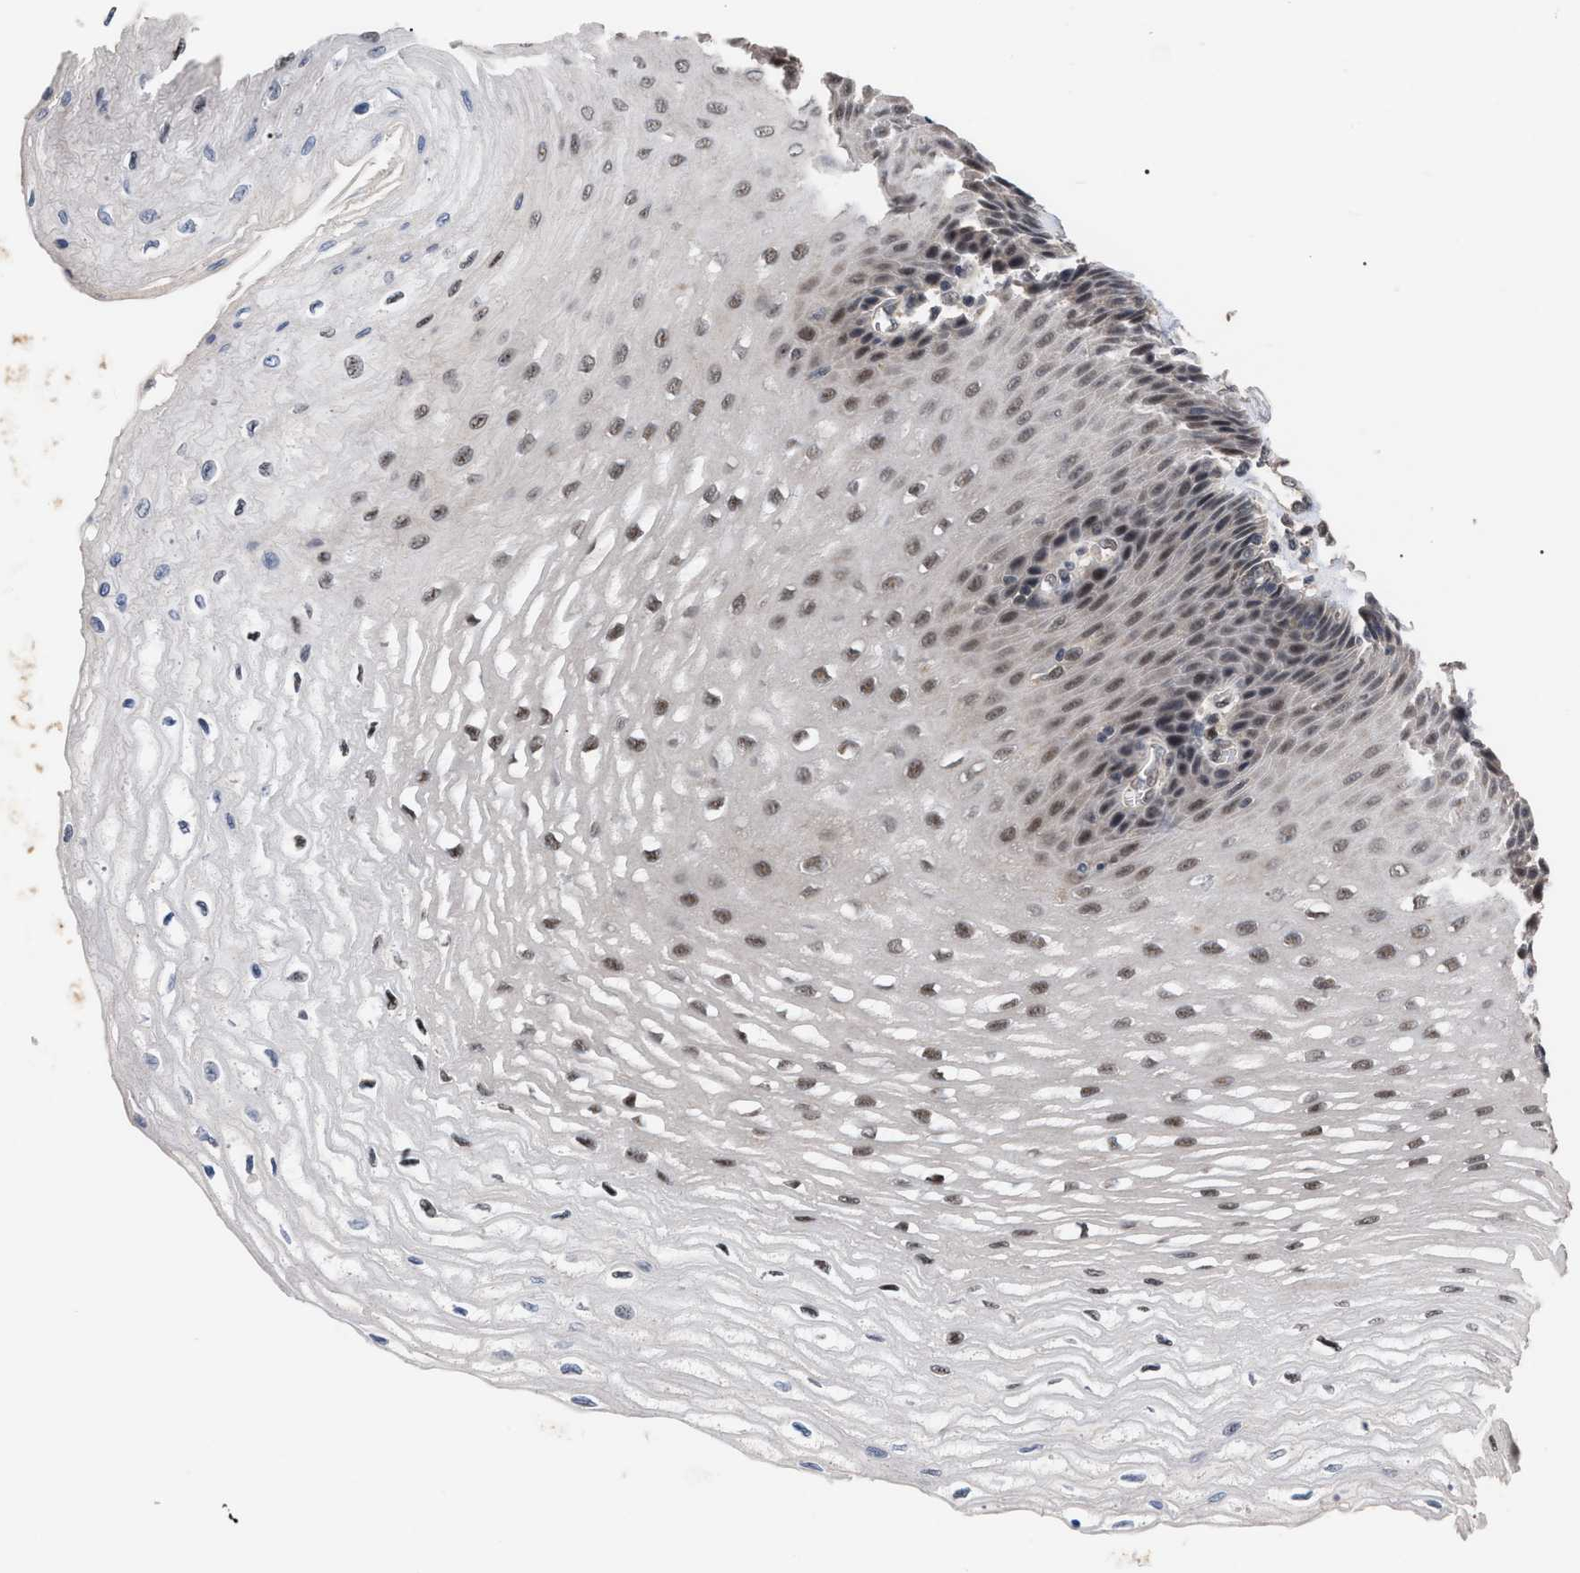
{"staining": {"intensity": "moderate", "quantity": ">75%", "location": "nuclear"}, "tissue": "esophagus", "cell_type": "Squamous epithelial cells", "image_type": "normal", "snomed": [{"axis": "morphology", "description": "Normal tissue, NOS"}, {"axis": "topography", "description": "Esophagus"}], "caption": "Immunohistochemistry (IHC) of unremarkable human esophagus shows medium levels of moderate nuclear positivity in about >75% of squamous epithelial cells.", "gene": "JAZF1", "patient": {"sex": "female", "age": 72}}